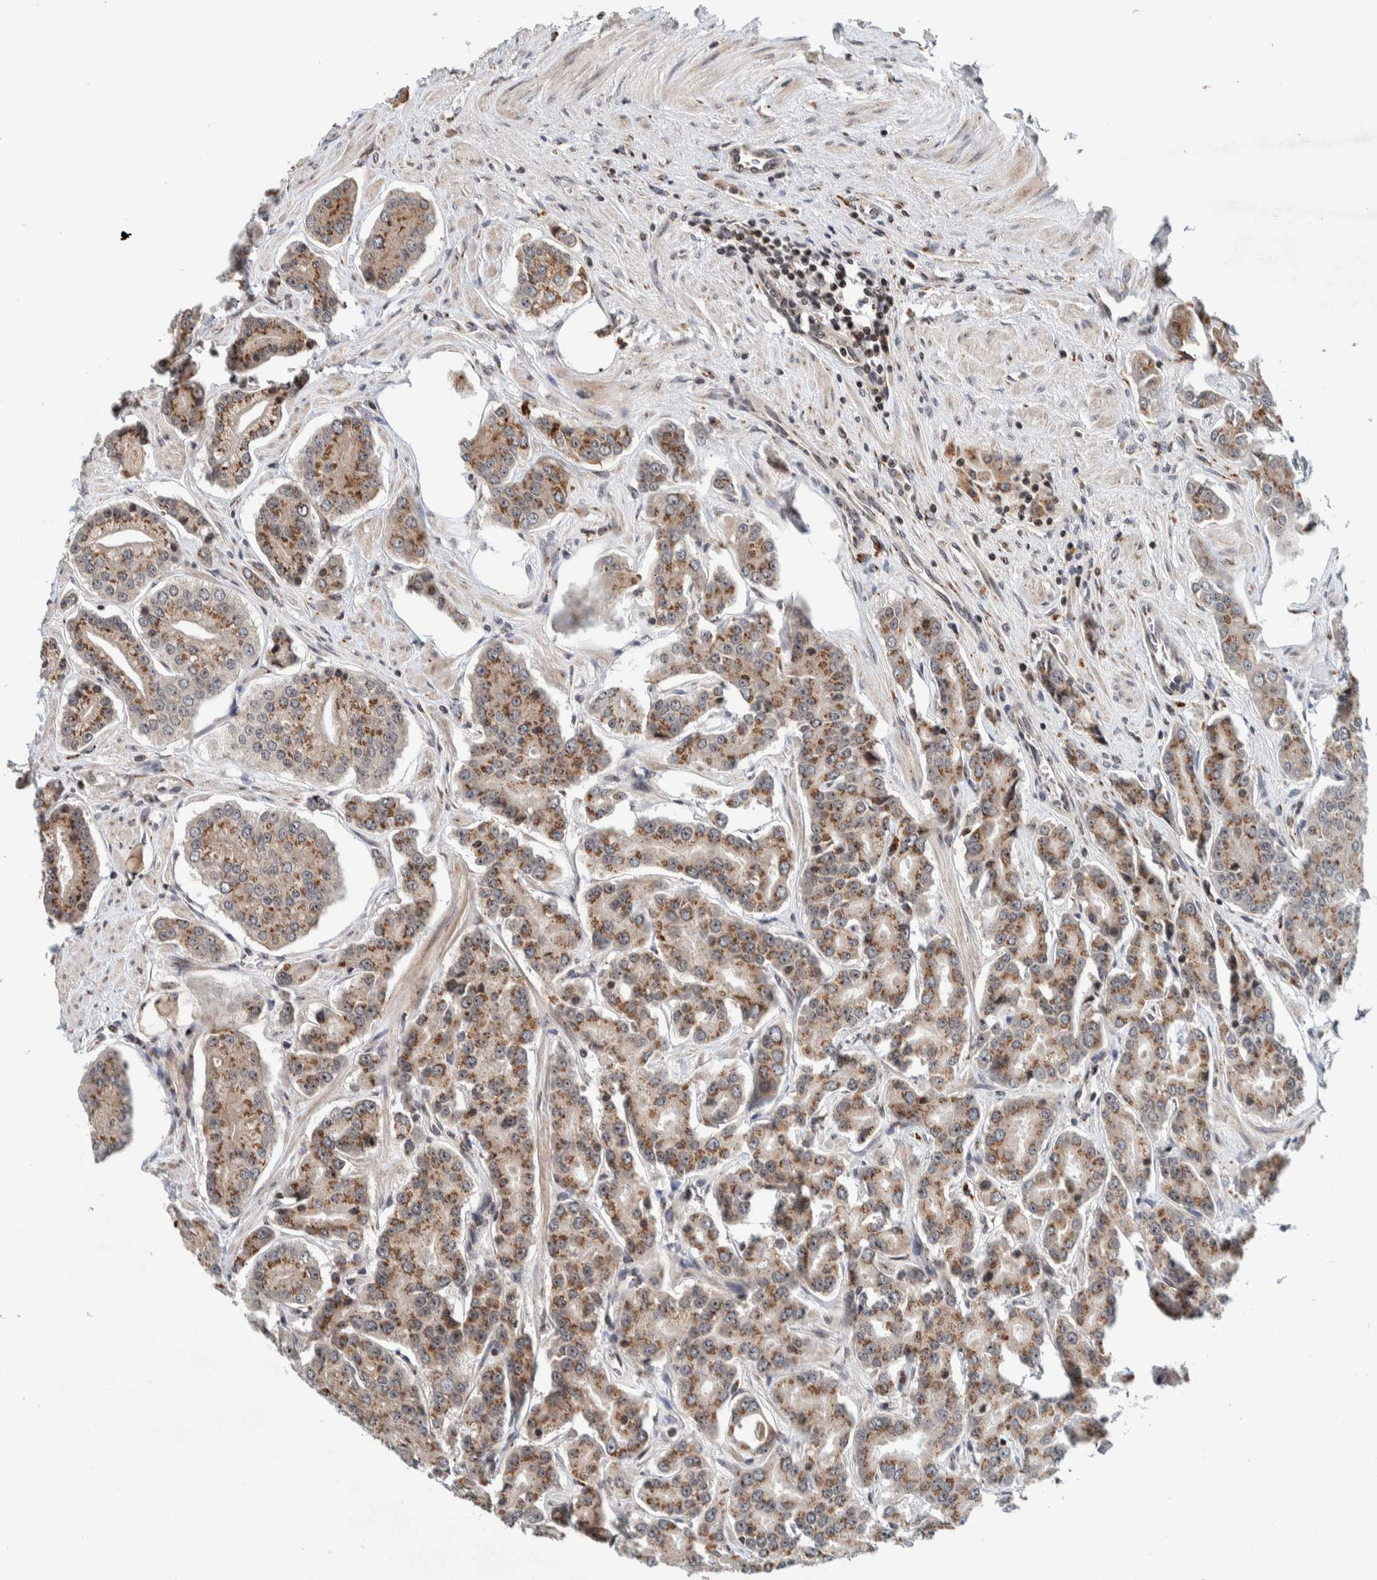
{"staining": {"intensity": "moderate", "quantity": ">75%", "location": "cytoplasmic/membranous"}, "tissue": "prostate cancer", "cell_type": "Tumor cells", "image_type": "cancer", "snomed": [{"axis": "morphology", "description": "Adenocarcinoma, High grade"}, {"axis": "topography", "description": "Prostate"}], "caption": "Tumor cells demonstrate moderate cytoplasmic/membranous positivity in about >75% of cells in prostate cancer. (DAB (3,3'-diaminobenzidine) = brown stain, brightfield microscopy at high magnification).", "gene": "CCDC182", "patient": {"sex": "male", "age": 71}}